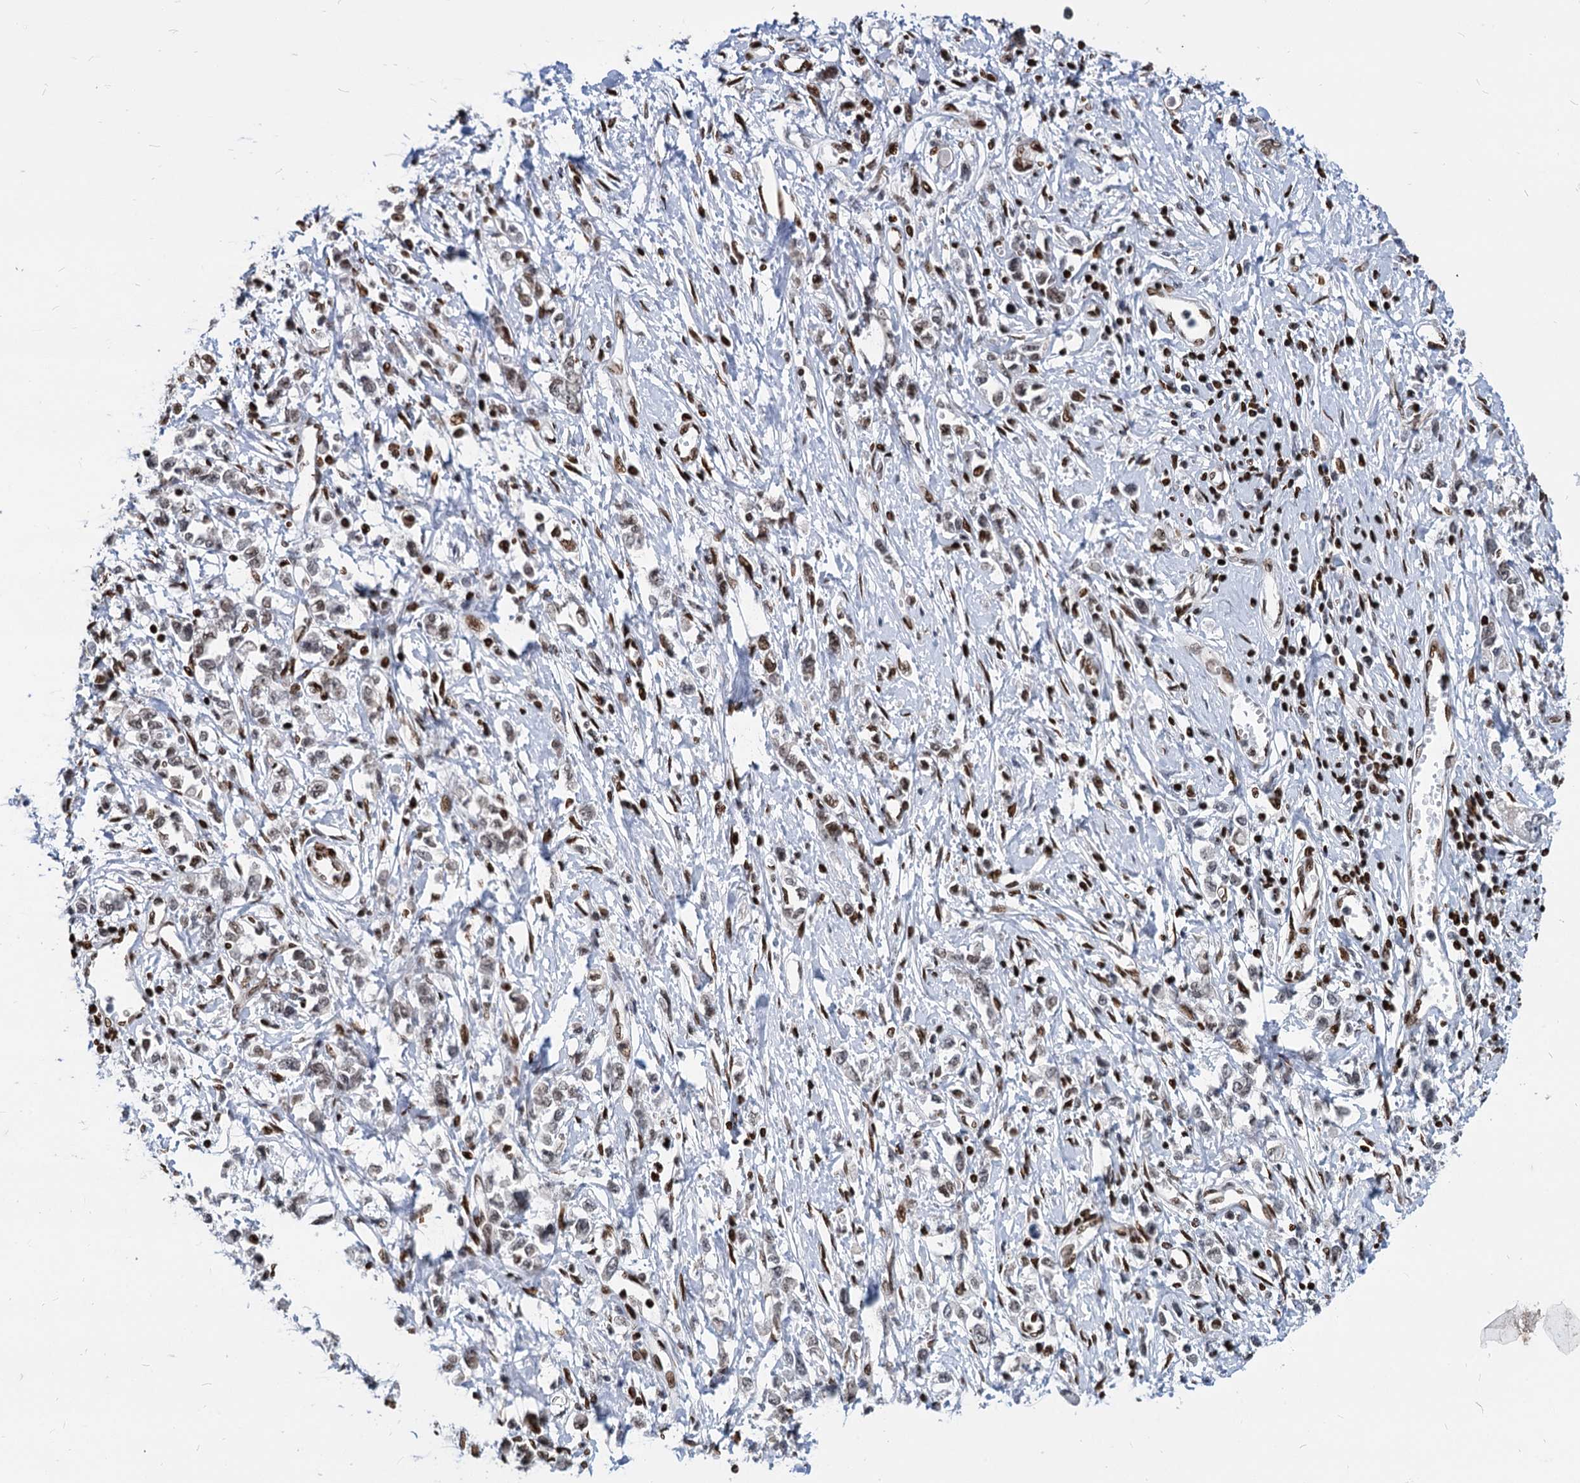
{"staining": {"intensity": "moderate", "quantity": "25%-75%", "location": "nuclear"}, "tissue": "stomach cancer", "cell_type": "Tumor cells", "image_type": "cancer", "snomed": [{"axis": "morphology", "description": "Adenocarcinoma, NOS"}, {"axis": "topography", "description": "Stomach"}], "caption": "Stomach cancer stained with a protein marker exhibits moderate staining in tumor cells.", "gene": "MECP2", "patient": {"sex": "female", "age": 76}}